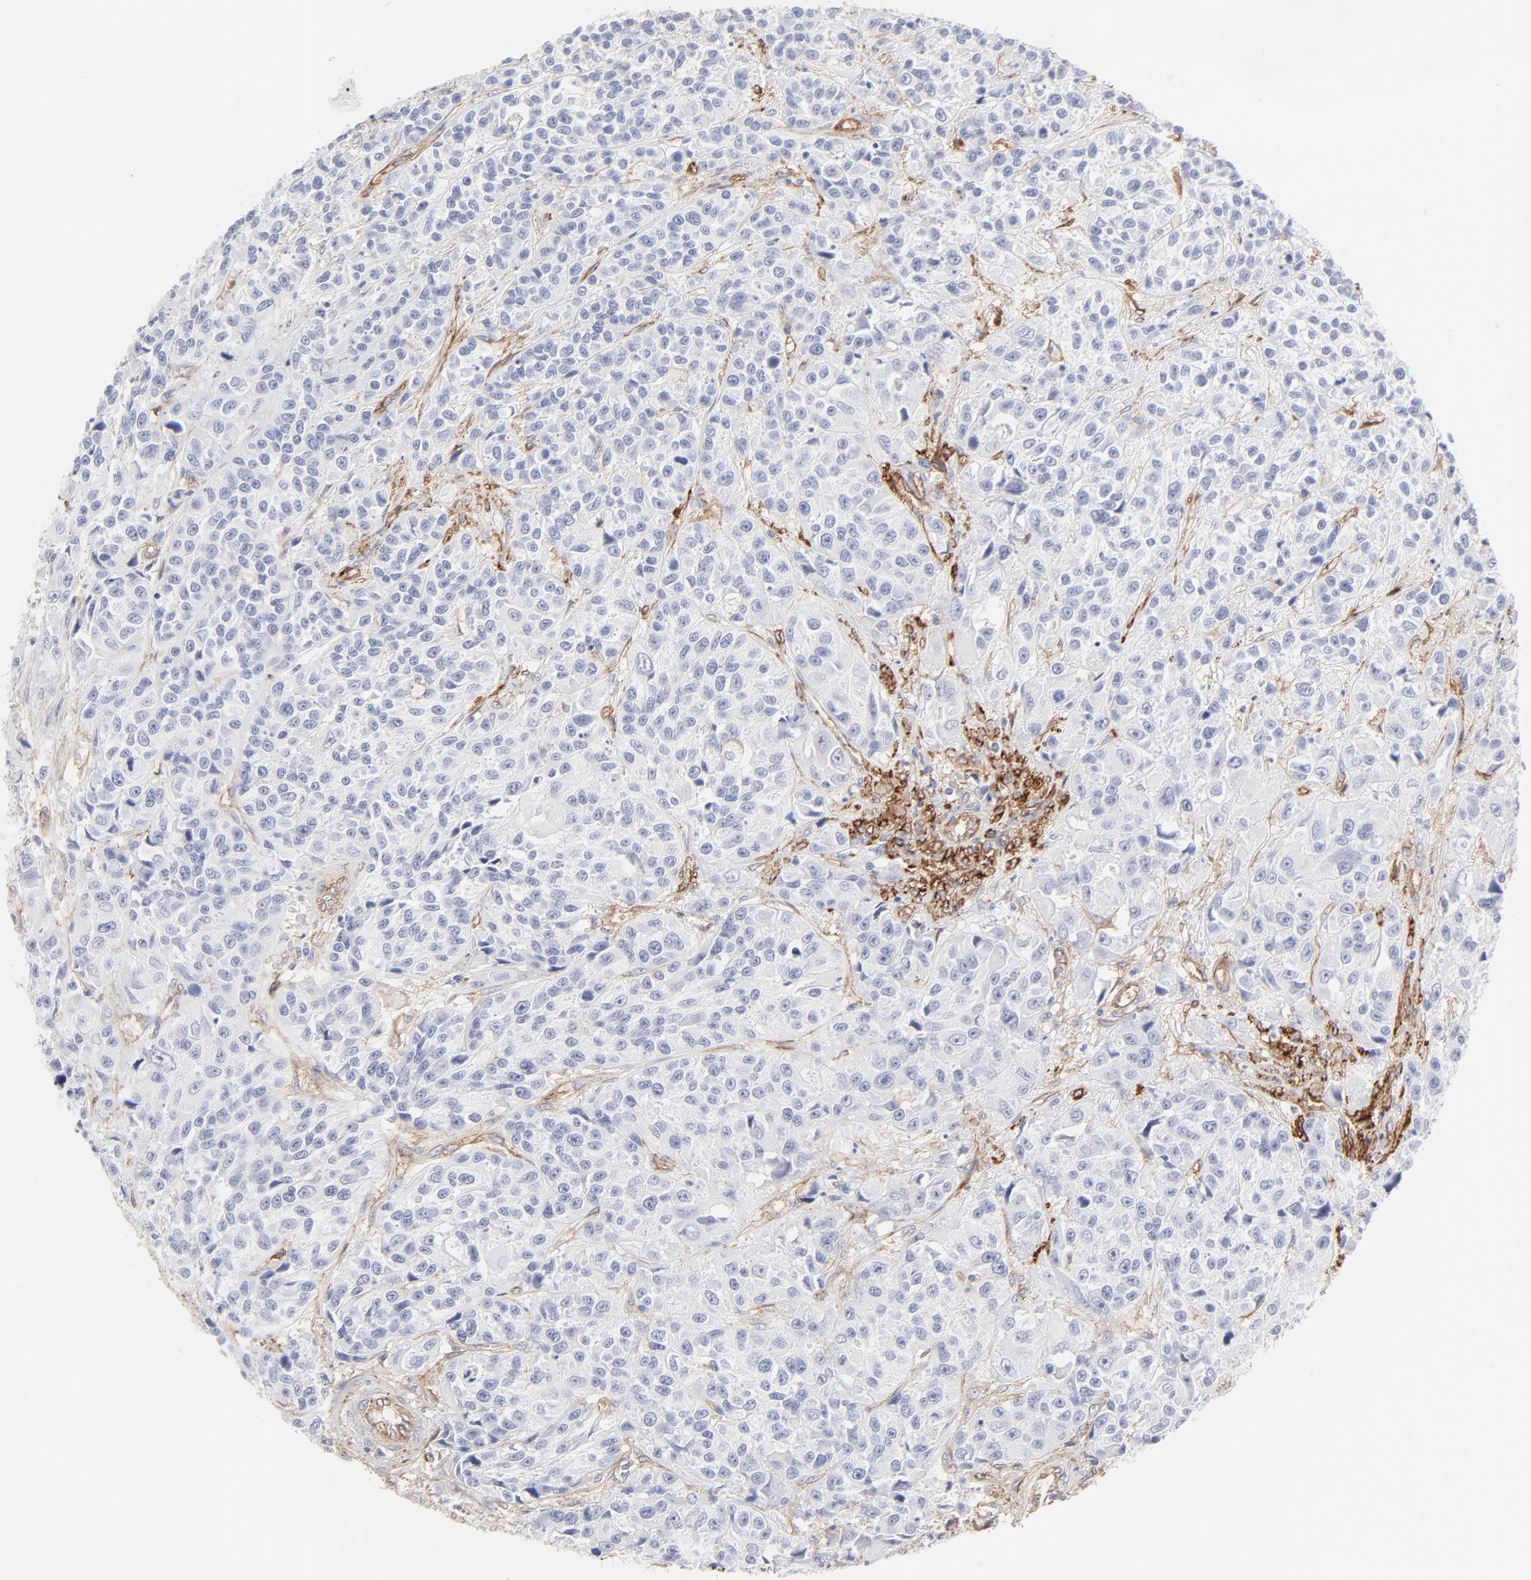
{"staining": {"intensity": "negative", "quantity": "none", "location": "none"}, "tissue": "urothelial cancer", "cell_type": "Tumor cells", "image_type": "cancer", "snomed": [{"axis": "morphology", "description": "Urothelial carcinoma, High grade"}, {"axis": "topography", "description": "Urinary bladder"}], "caption": "Protein analysis of urothelial cancer demonstrates no significant expression in tumor cells.", "gene": "ITGA5", "patient": {"sex": "female", "age": 81}}